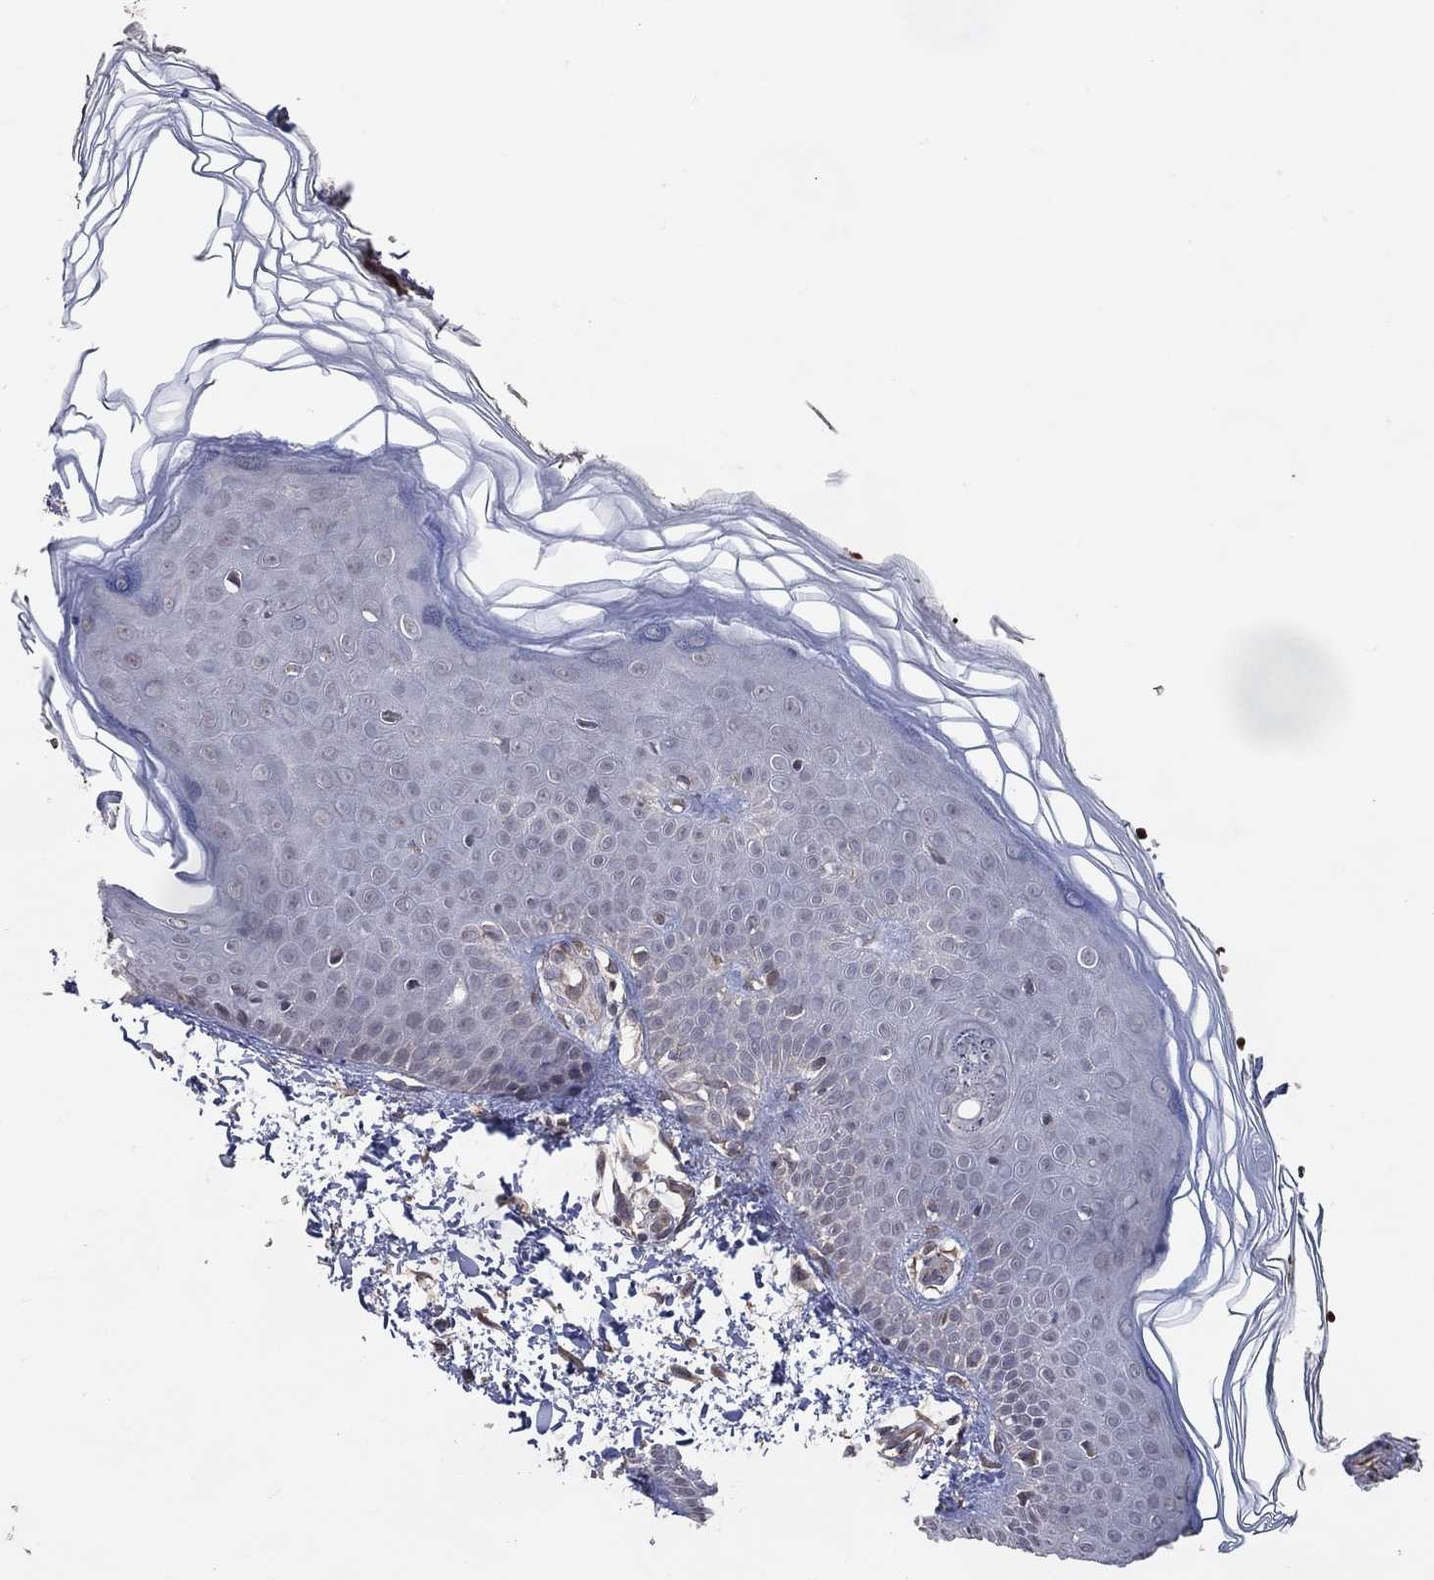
{"staining": {"intensity": "negative", "quantity": "none", "location": "none"}, "tissue": "skin", "cell_type": "Fibroblasts", "image_type": "normal", "snomed": [{"axis": "morphology", "description": "Normal tissue, NOS"}, {"axis": "topography", "description": "Skin"}], "caption": "Photomicrograph shows no protein positivity in fibroblasts of benign skin.", "gene": "DNAH7", "patient": {"sex": "female", "age": 62}}